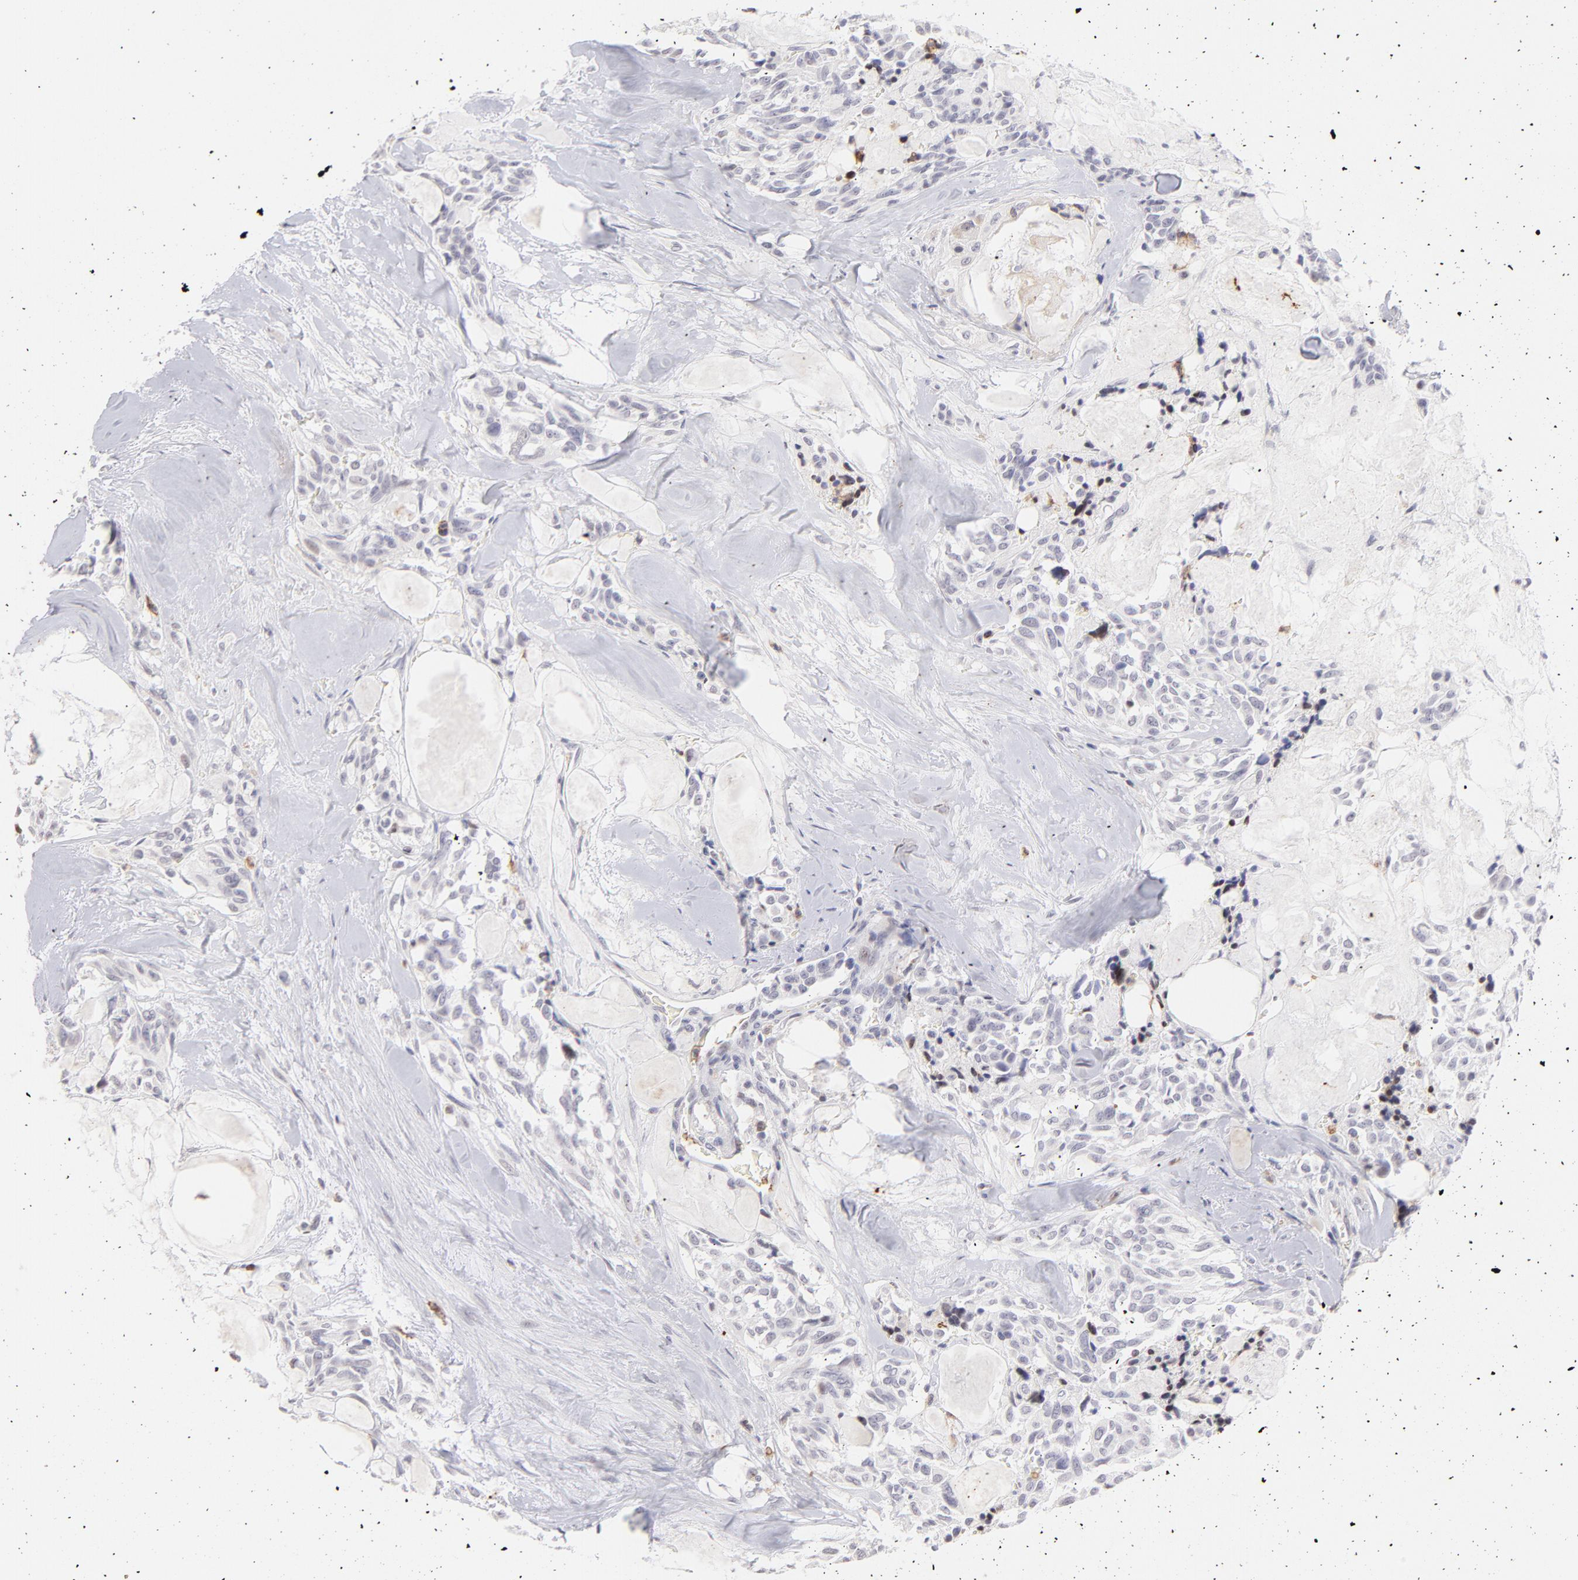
{"staining": {"intensity": "negative", "quantity": "none", "location": "none"}, "tissue": "thyroid cancer", "cell_type": "Tumor cells", "image_type": "cancer", "snomed": [{"axis": "morphology", "description": "Carcinoma, NOS"}, {"axis": "morphology", "description": "Carcinoid, malignant, NOS"}, {"axis": "topography", "description": "Thyroid gland"}], "caption": "Immunohistochemistry (IHC) histopathology image of neoplastic tissue: malignant carcinoid (thyroid) stained with DAB exhibits no significant protein positivity in tumor cells.", "gene": "LTB4R", "patient": {"sex": "male", "age": 33}}